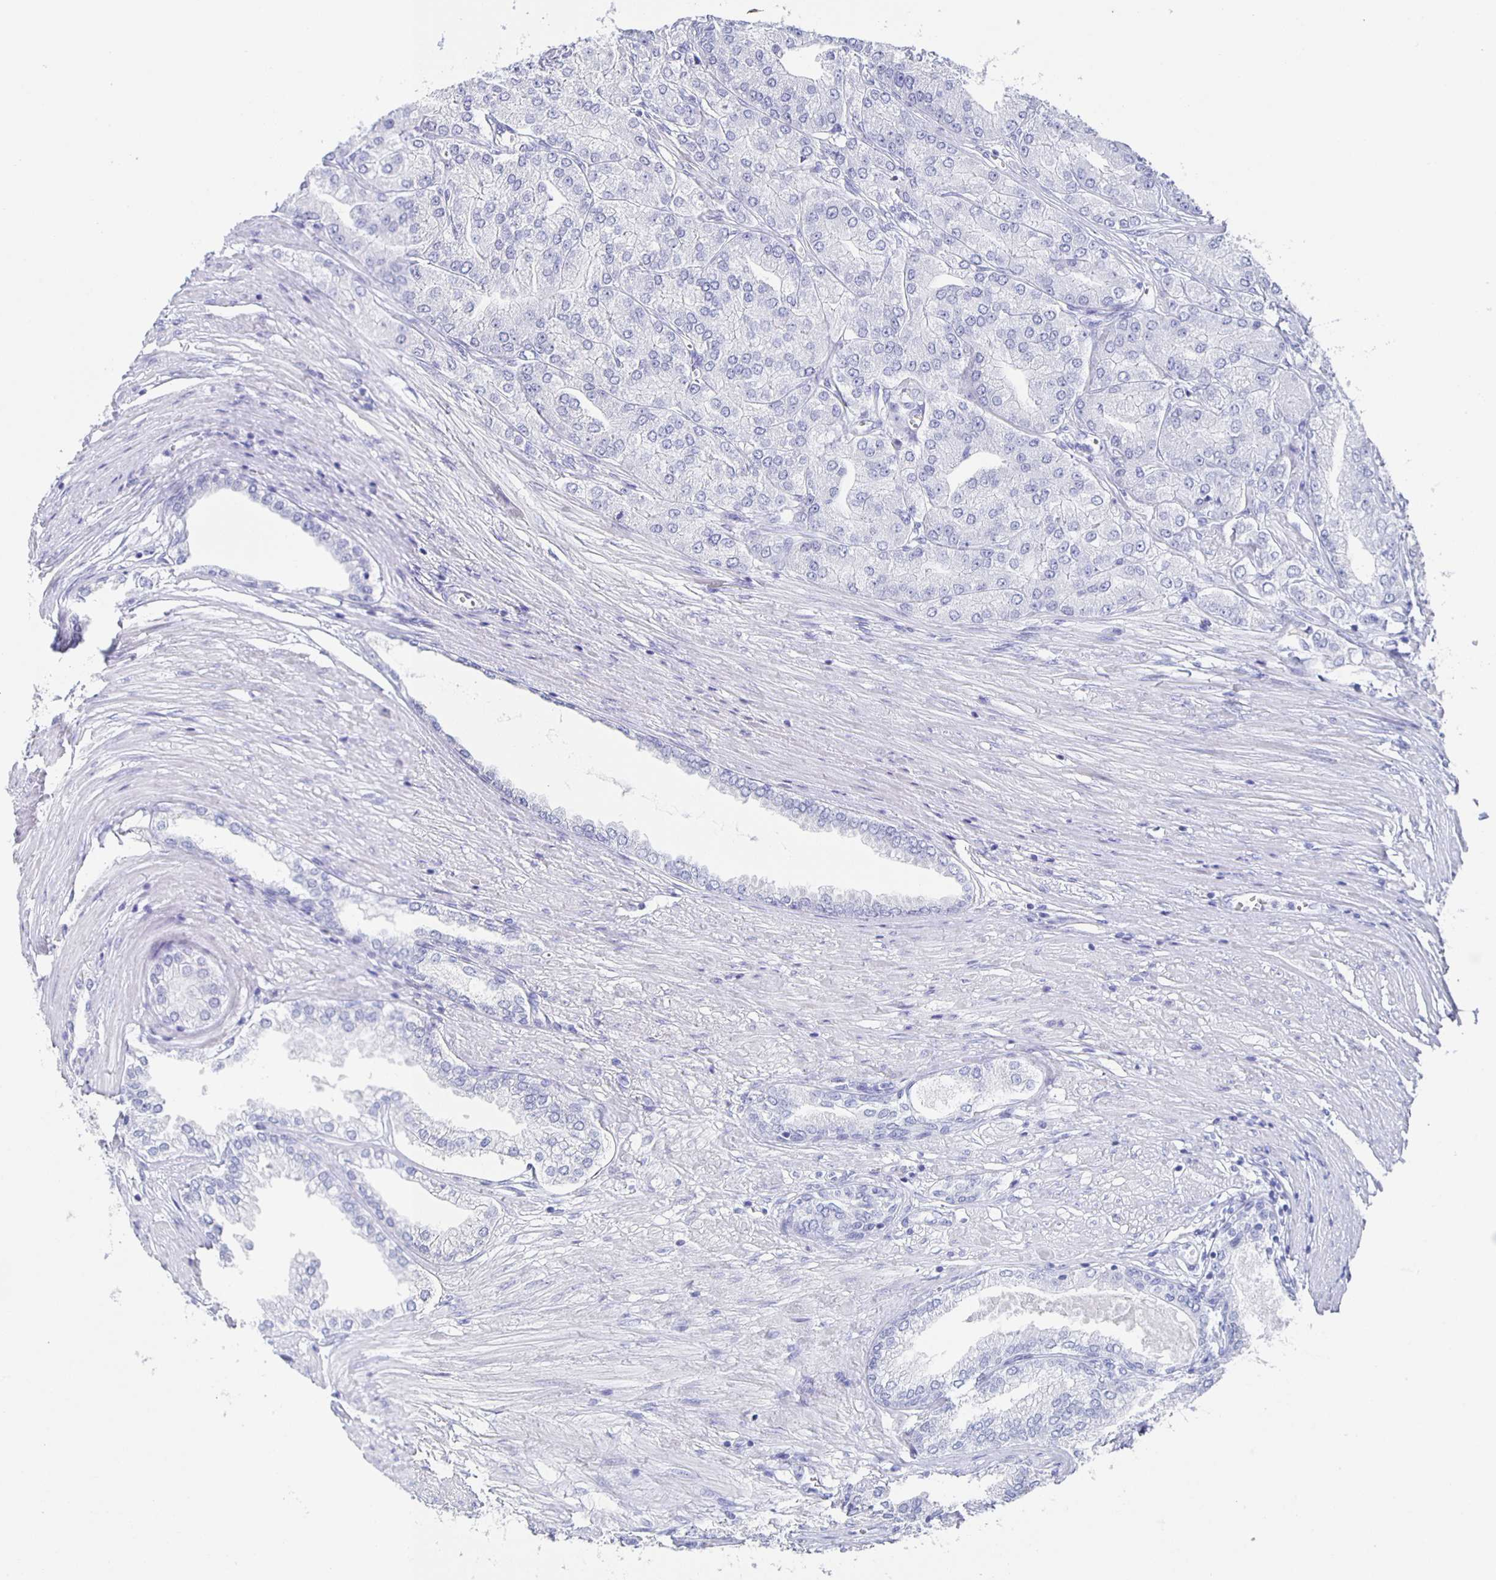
{"staining": {"intensity": "negative", "quantity": "none", "location": "none"}, "tissue": "prostate cancer", "cell_type": "Tumor cells", "image_type": "cancer", "snomed": [{"axis": "morphology", "description": "Adenocarcinoma, High grade"}, {"axis": "topography", "description": "Prostate"}], "caption": "A high-resolution photomicrograph shows immunohistochemistry staining of prostate cancer (adenocarcinoma (high-grade)), which reveals no significant positivity in tumor cells.", "gene": "SLC34A2", "patient": {"sex": "male", "age": 61}}